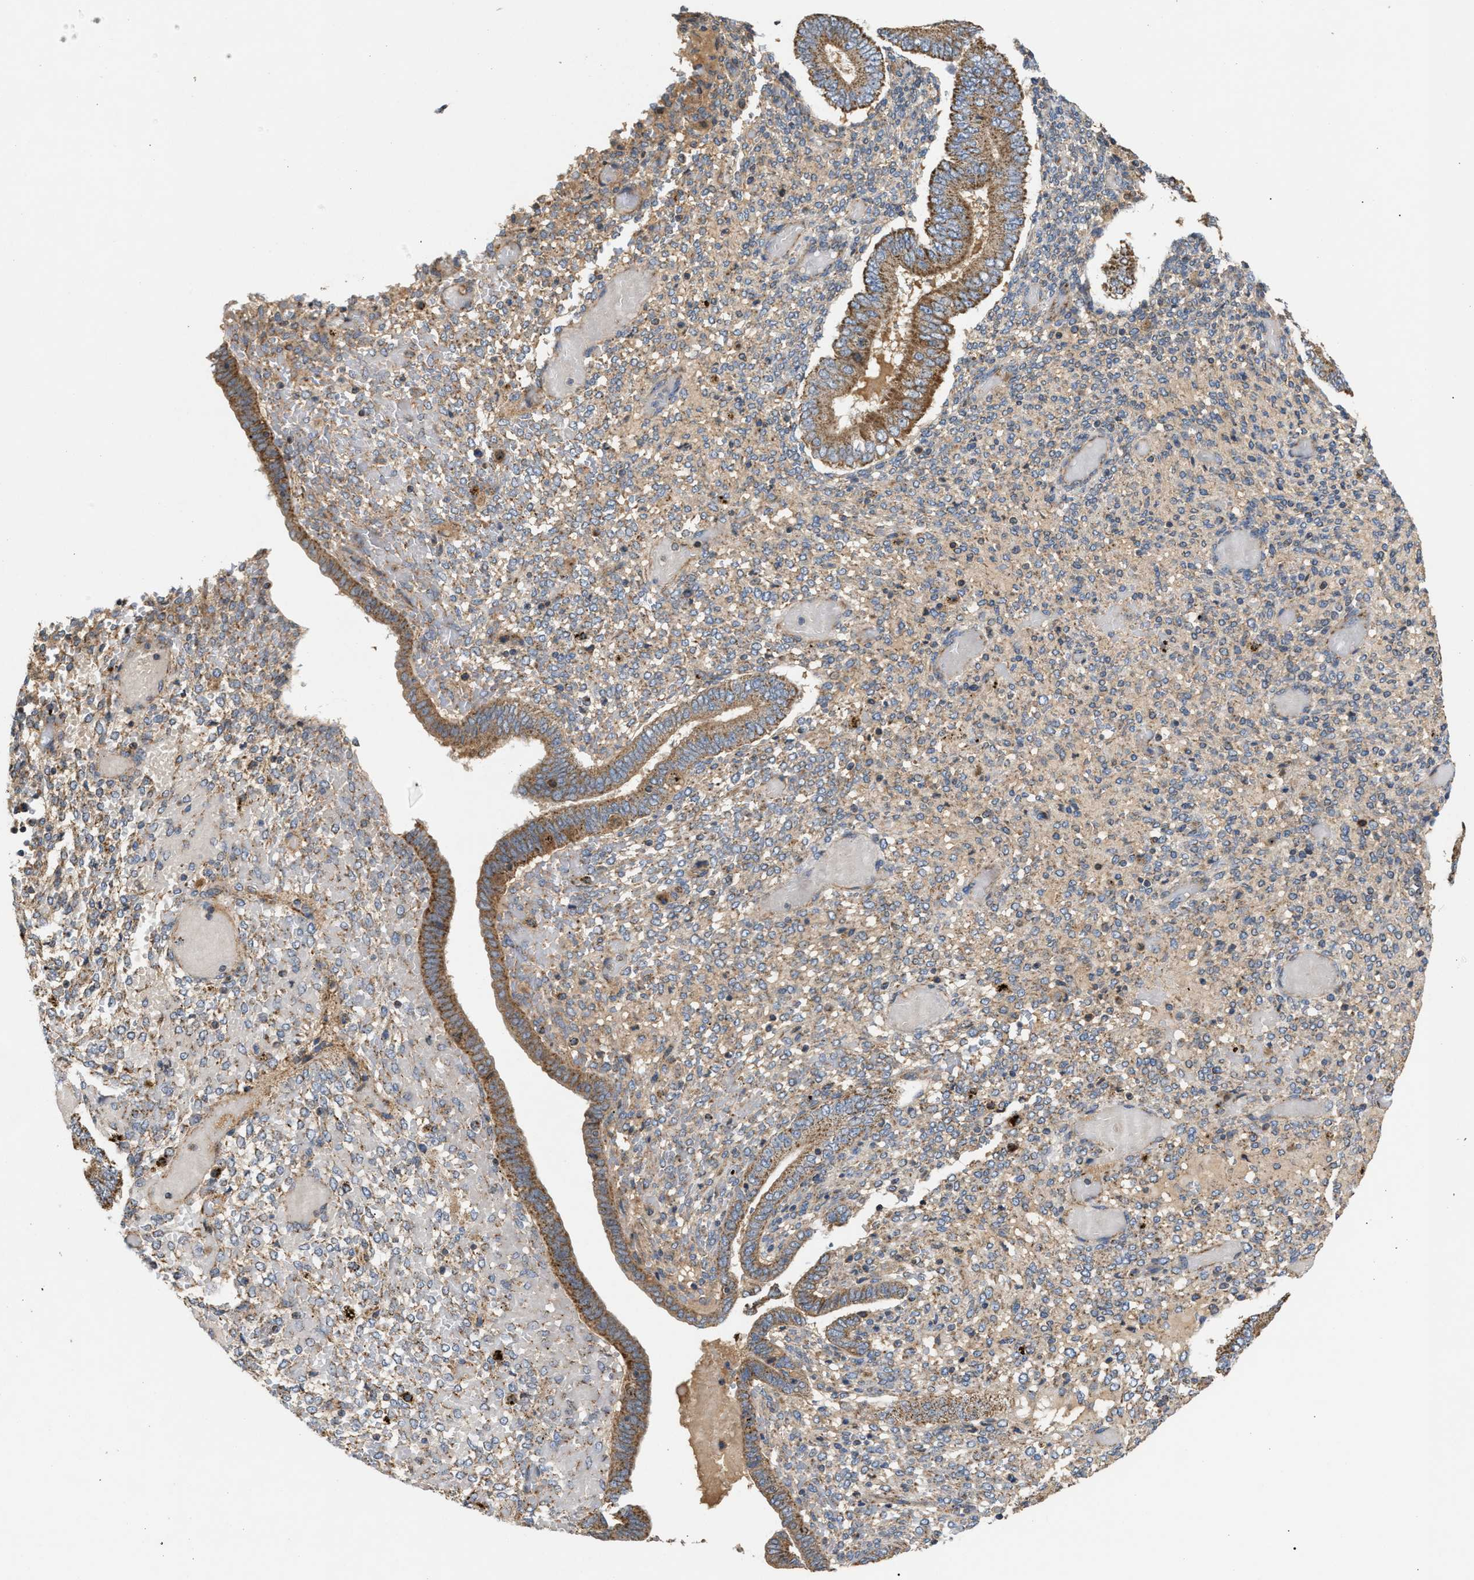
{"staining": {"intensity": "weak", "quantity": "25%-75%", "location": "cytoplasmic/membranous"}, "tissue": "endometrium", "cell_type": "Cells in endometrial stroma", "image_type": "normal", "snomed": [{"axis": "morphology", "description": "Normal tissue, NOS"}, {"axis": "topography", "description": "Endometrium"}], "caption": "IHC micrograph of normal human endometrium stained for a protein (brown), which exhibits low levels of weak cytoplasmic/membranous positivity in about 25%-75% of cells in endometrial stroma.", "gene": "TACO1", "patient": {"sex": "female", "age": 42}}